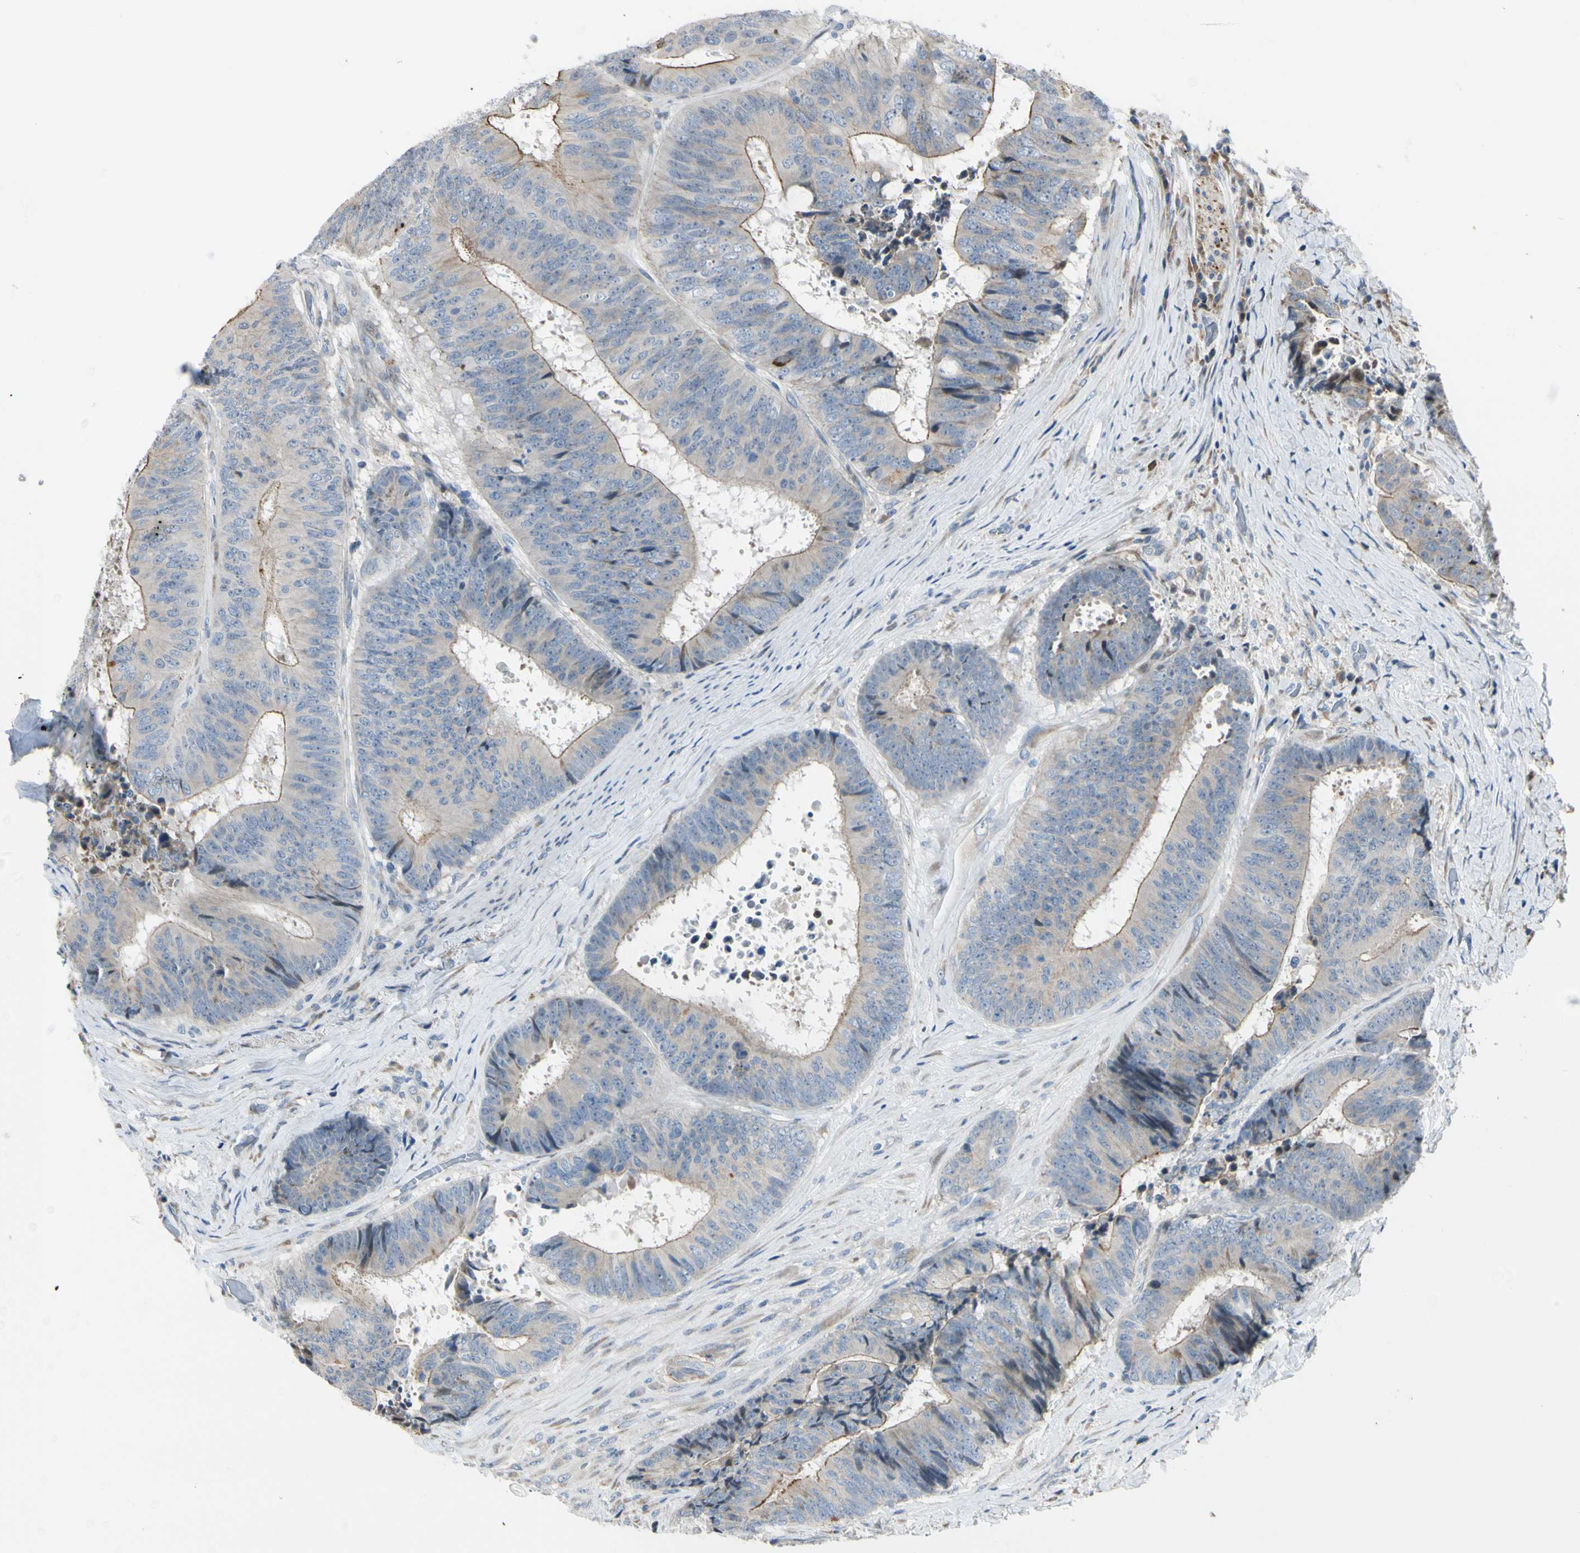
{"staining": {"intensity": "weak", "quantity": "25%-75%", "location": "cytoplasmic/membranous"}, "tissue": "colorectal cancer", "cell_type": "Tumor cells", "image_type": "cancer", "snomed": [{"axis": "morphology", "description": "Adenocarcinoma, NOS"}, {"axis": "topography", "description": "Rectum"}], "caption": "High-magnification brightfield microscopy of adenocarcinoma (colorectal) stained with DAB (brown) and counterstained with hematoxylin (blue). tumor cells exhibit weak cytoplasmic/membranous positivity is appreciated in approximately25%-75% of cells.", "gene": "NPDC1", "patient": {"sex": "male", "age": 72}}